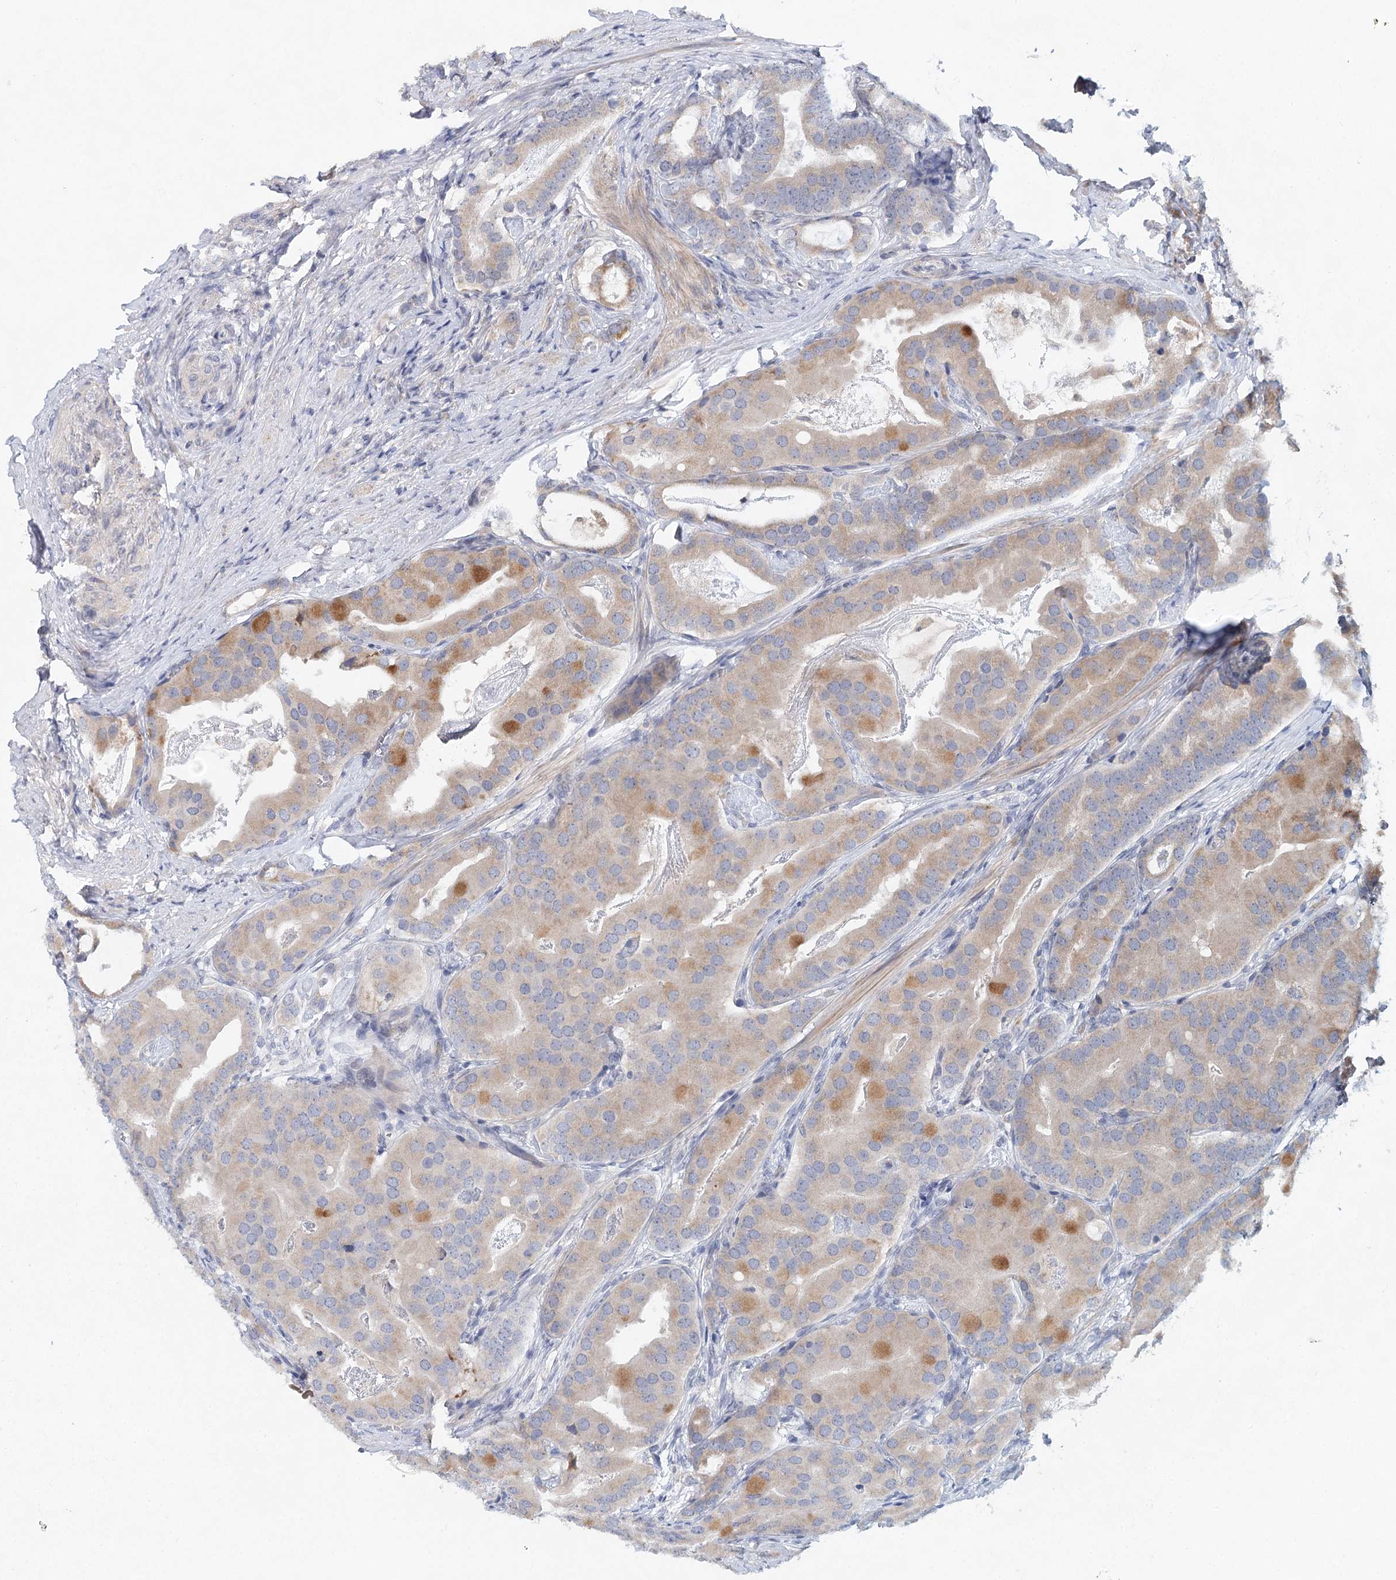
{"staining": {"intensity": "moderate", "quantity": "<25%", "location": "cytoplasmic/membranous"}, "tissue": "prostate cancer", "cell_type": "Tumor cells", "image_type": "cancer", "snomed": [{"axis": "morphology", "description": "Adenocarcinoma, Low grade"}, {"axis": "topography", "description": "Prostate"}], "caption": "An immunohistochemistry photomicrograph of neoplastic tissue is shown. Protein staining in brown labels moderate cytoplasmic/membranous positivity in prostate cancer within tumor cells.", "gene": "BLTP1", "patient": {"sex": "male", "age": 71}}